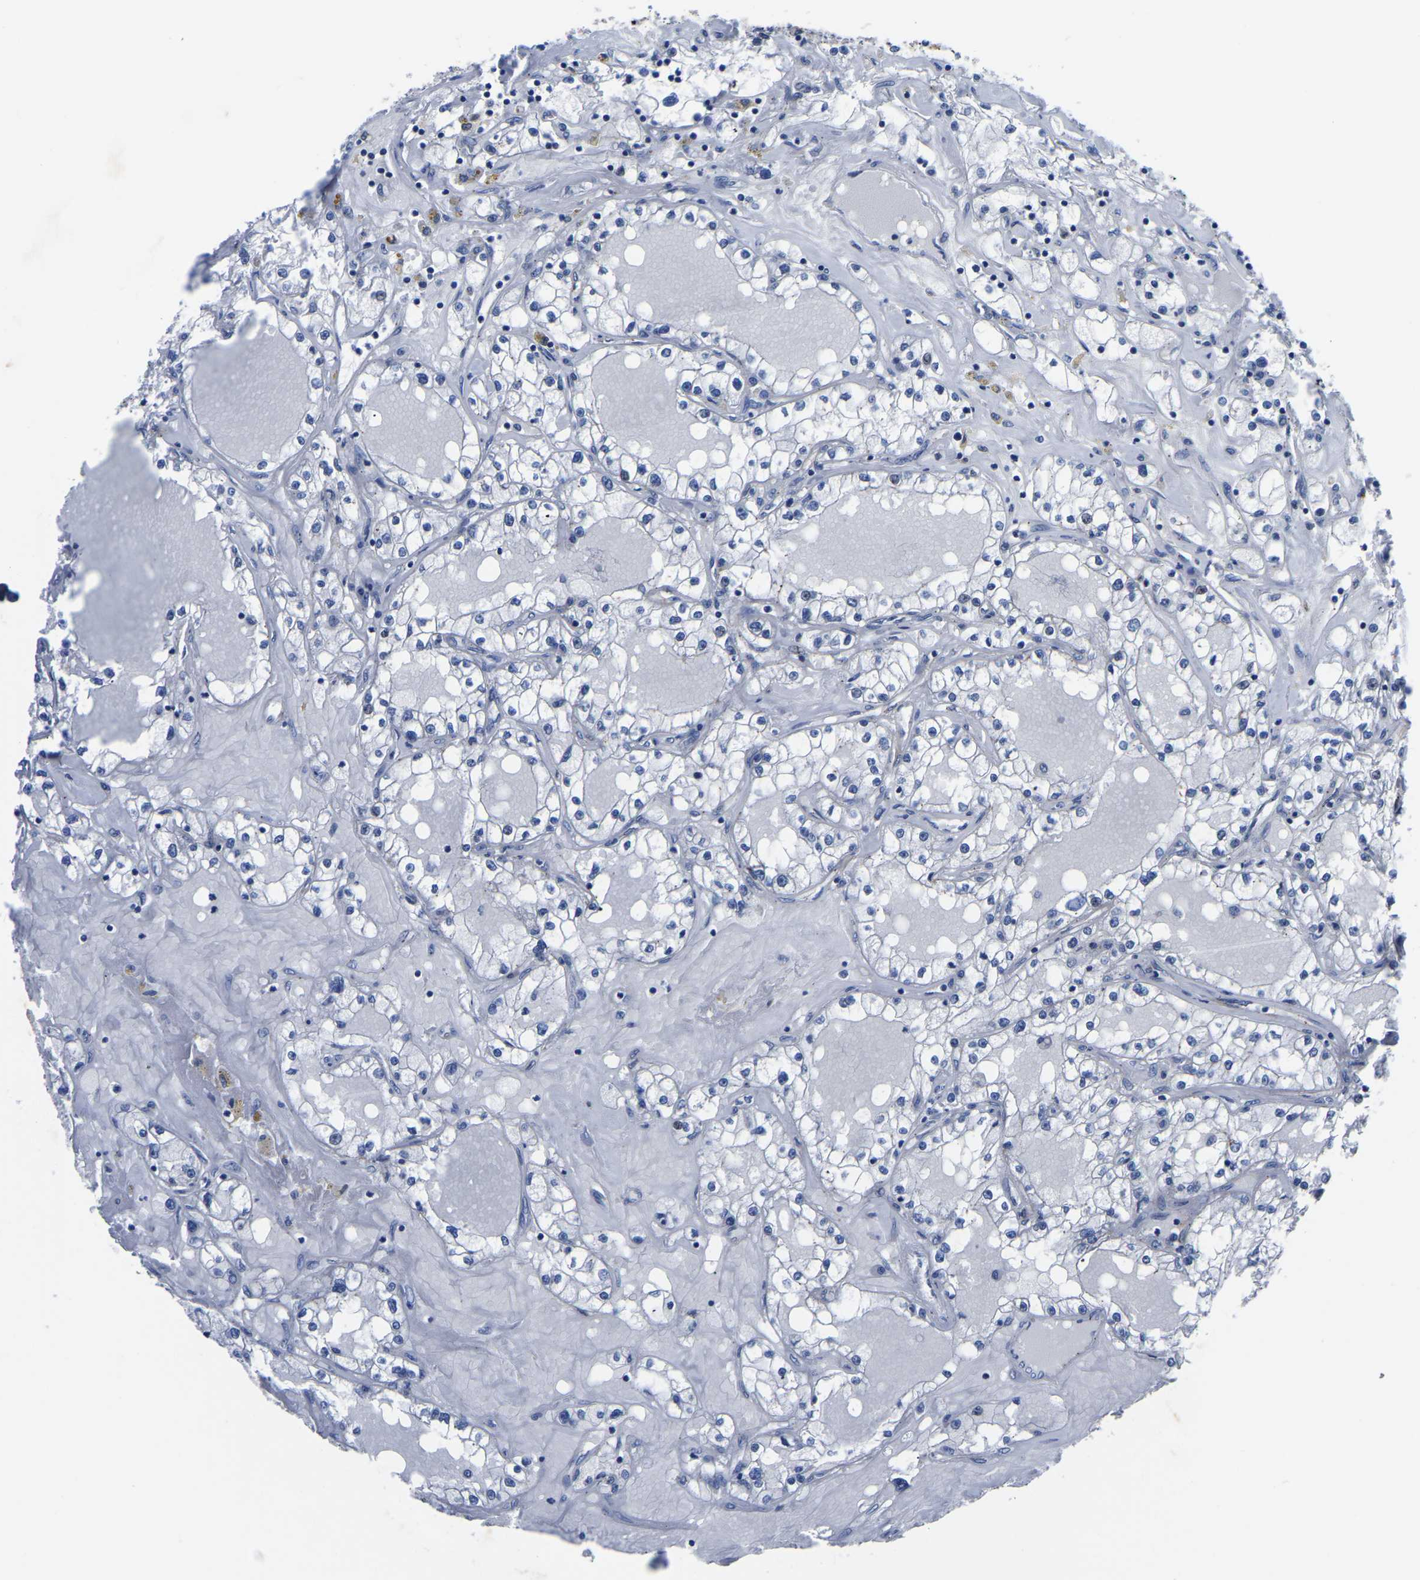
{"staining": {"intensity": "negative", "quantity": "none", "location": "none"}, "tissue": "renal cancer", "cell_type": "Tumor cells", "image_type": "cancer", "snomed": [{"axis": "morphology", "description": "Adenocarcinoma, NOS"}, {"axis": "topography", "description": "Kidney"}], "caption": "This is an immunohistochemistry micrograph of human adenocarcinoma (renal). There is no staining in tumor cells.", "gene": "TFG", "patient": {"sex": "male", "age": 56}}